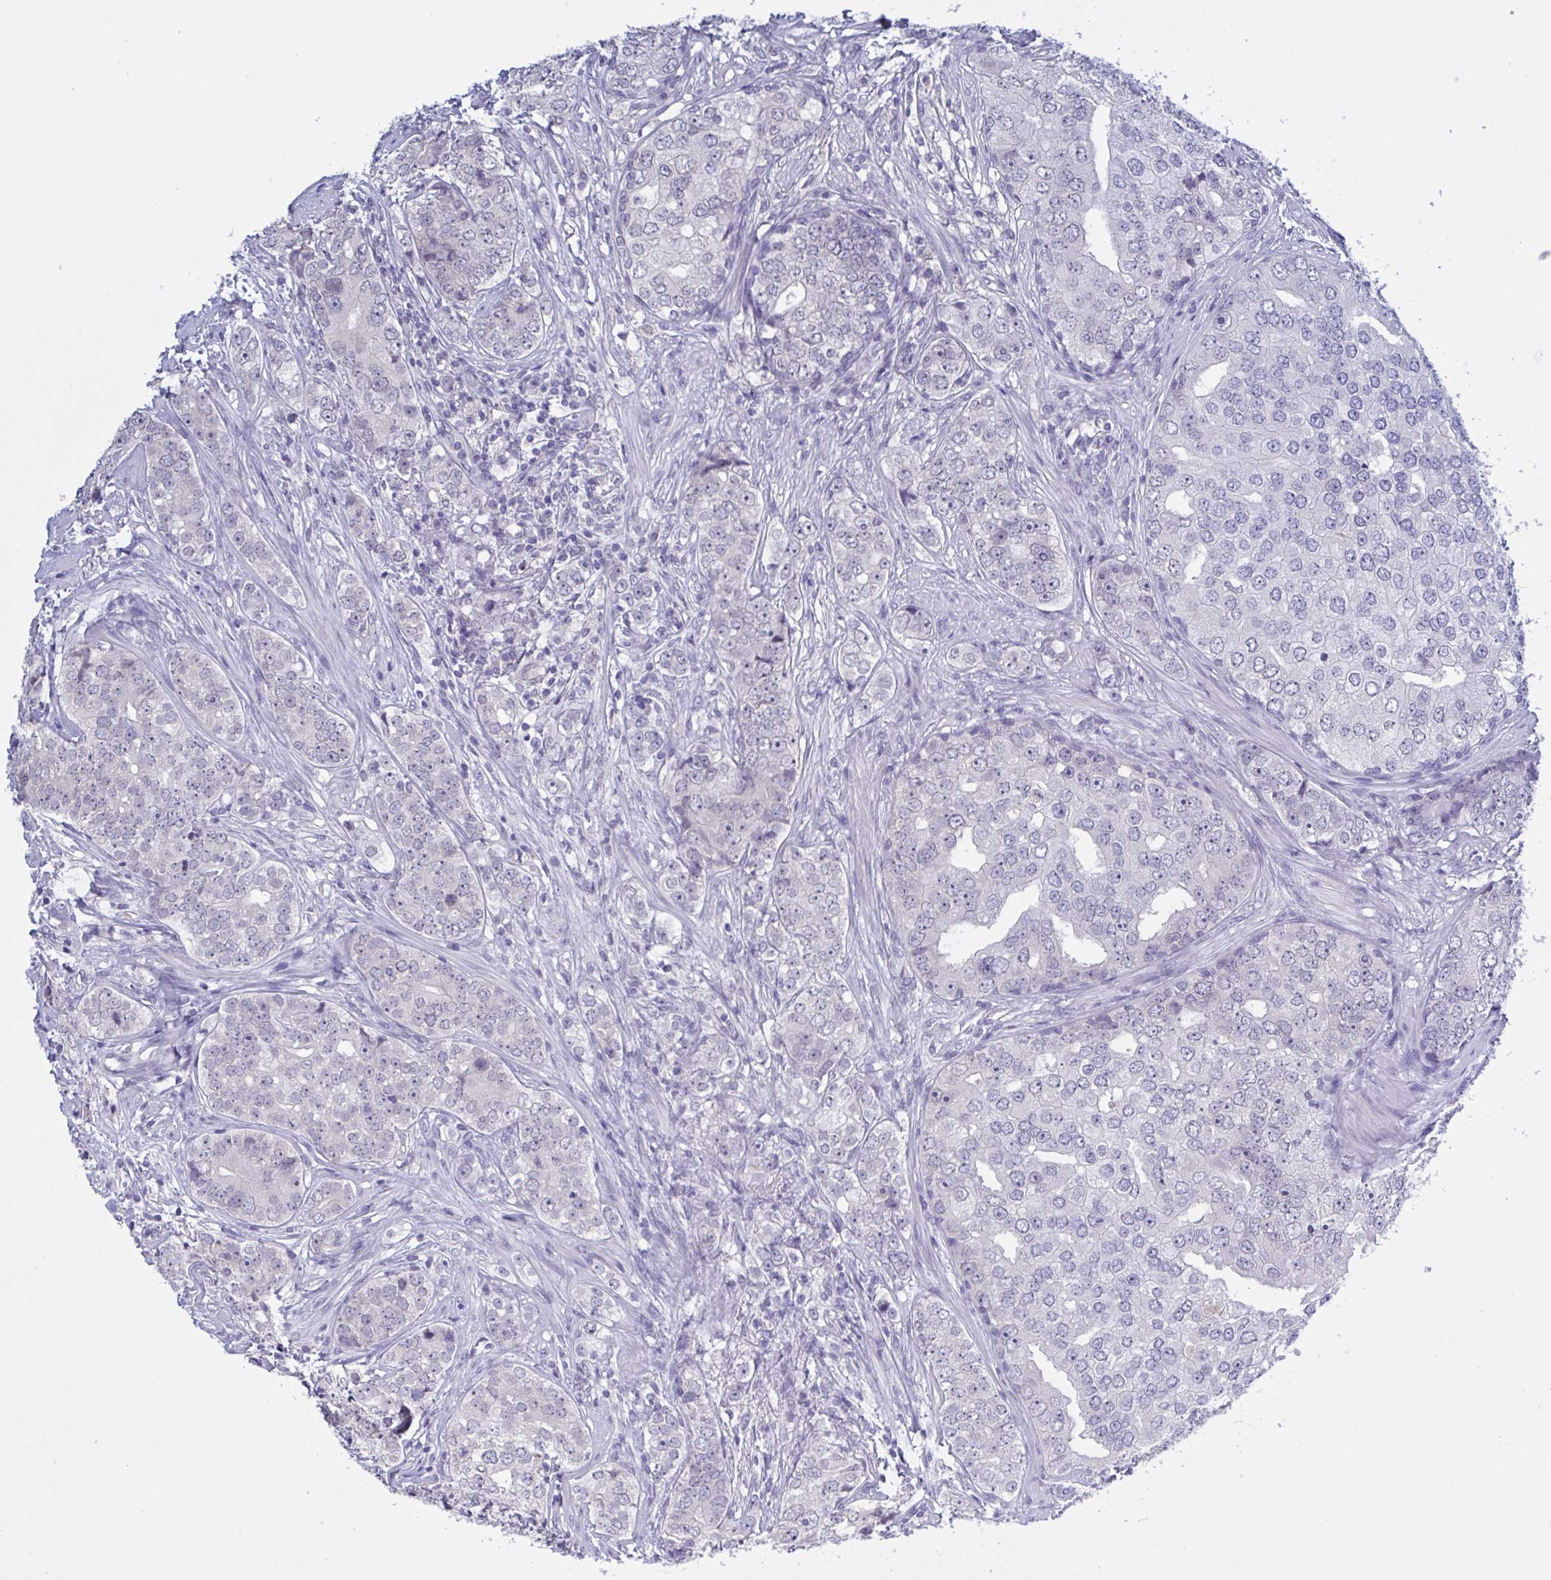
{"staining": {"intensity": "negative", "quantity": "none", "location": "none"}, "tissue": "prostate cancer", "cell_type": "Tumor cells", "image_type": "cancer", "snomed": [{"axis": "morphology", "description": "Adenocarcinoma, High grade"}, {"axis": "topography", "description": "Prostate"}], "caption": "There is no significant positivity in tumor cells of prostate adenocarcinoma (high-grade).", "gene": "SERPINB13", "patient": {"sex": "male", "age": 60}}